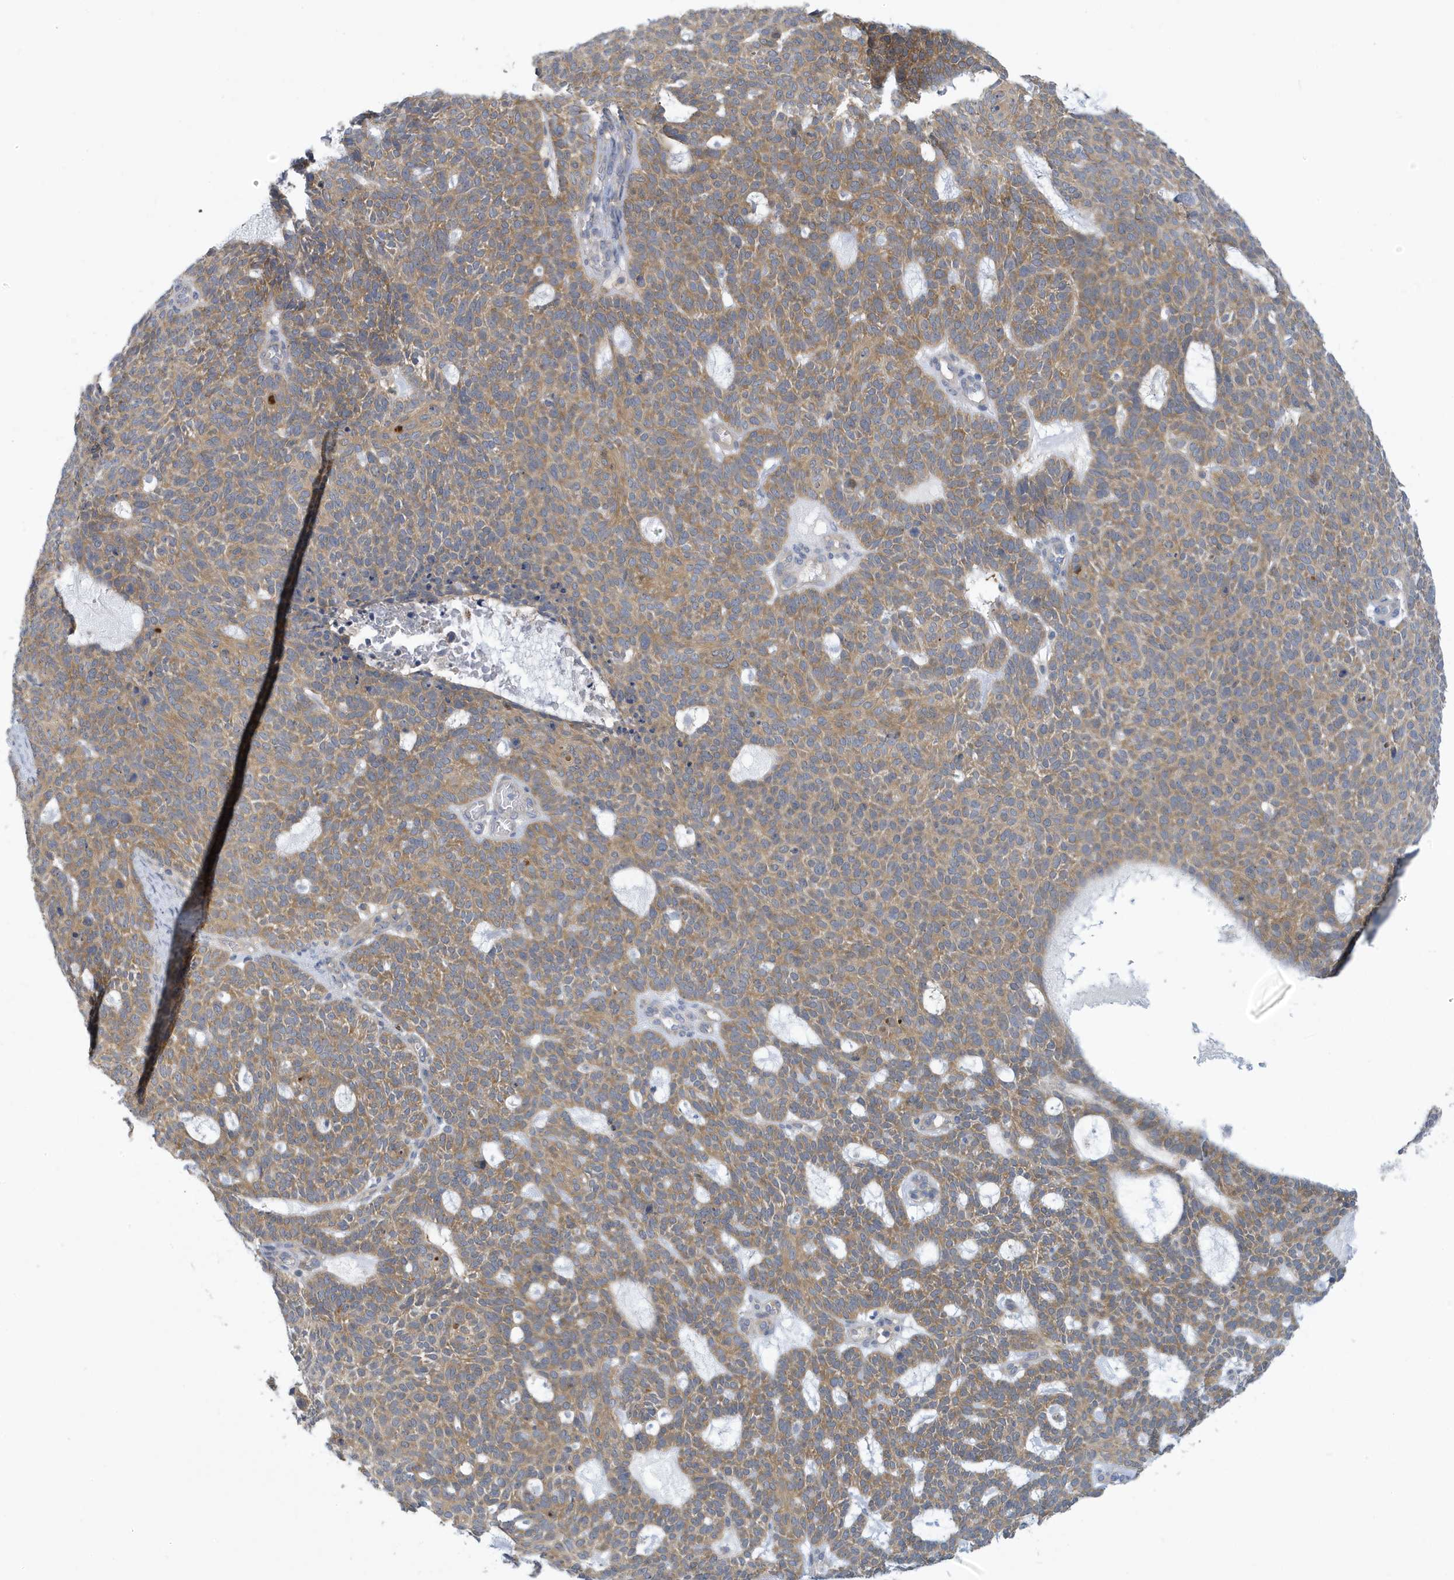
{"staining": {"intensity": "moderate", "quantity": ">75%", "location": "cytoplasmic/membranous"}, "tissue": "skin cancer", "cell_type": "Tumor cells", "image_type": "cancer", "snomed": [{"axis": "morphology", "description": "Squamous cell carcinoma, NOS"}, {"axis": "topography", "description": "Skin"}], "caption": "Immunohistochemistry of human skin squamous cell carcinoma shows medium levels of moderate cytoplasmic/membranous positivity in about >75% of tumor cells.", "gene": "VTA1", "patient": {"sex": "female", "age": 90}}